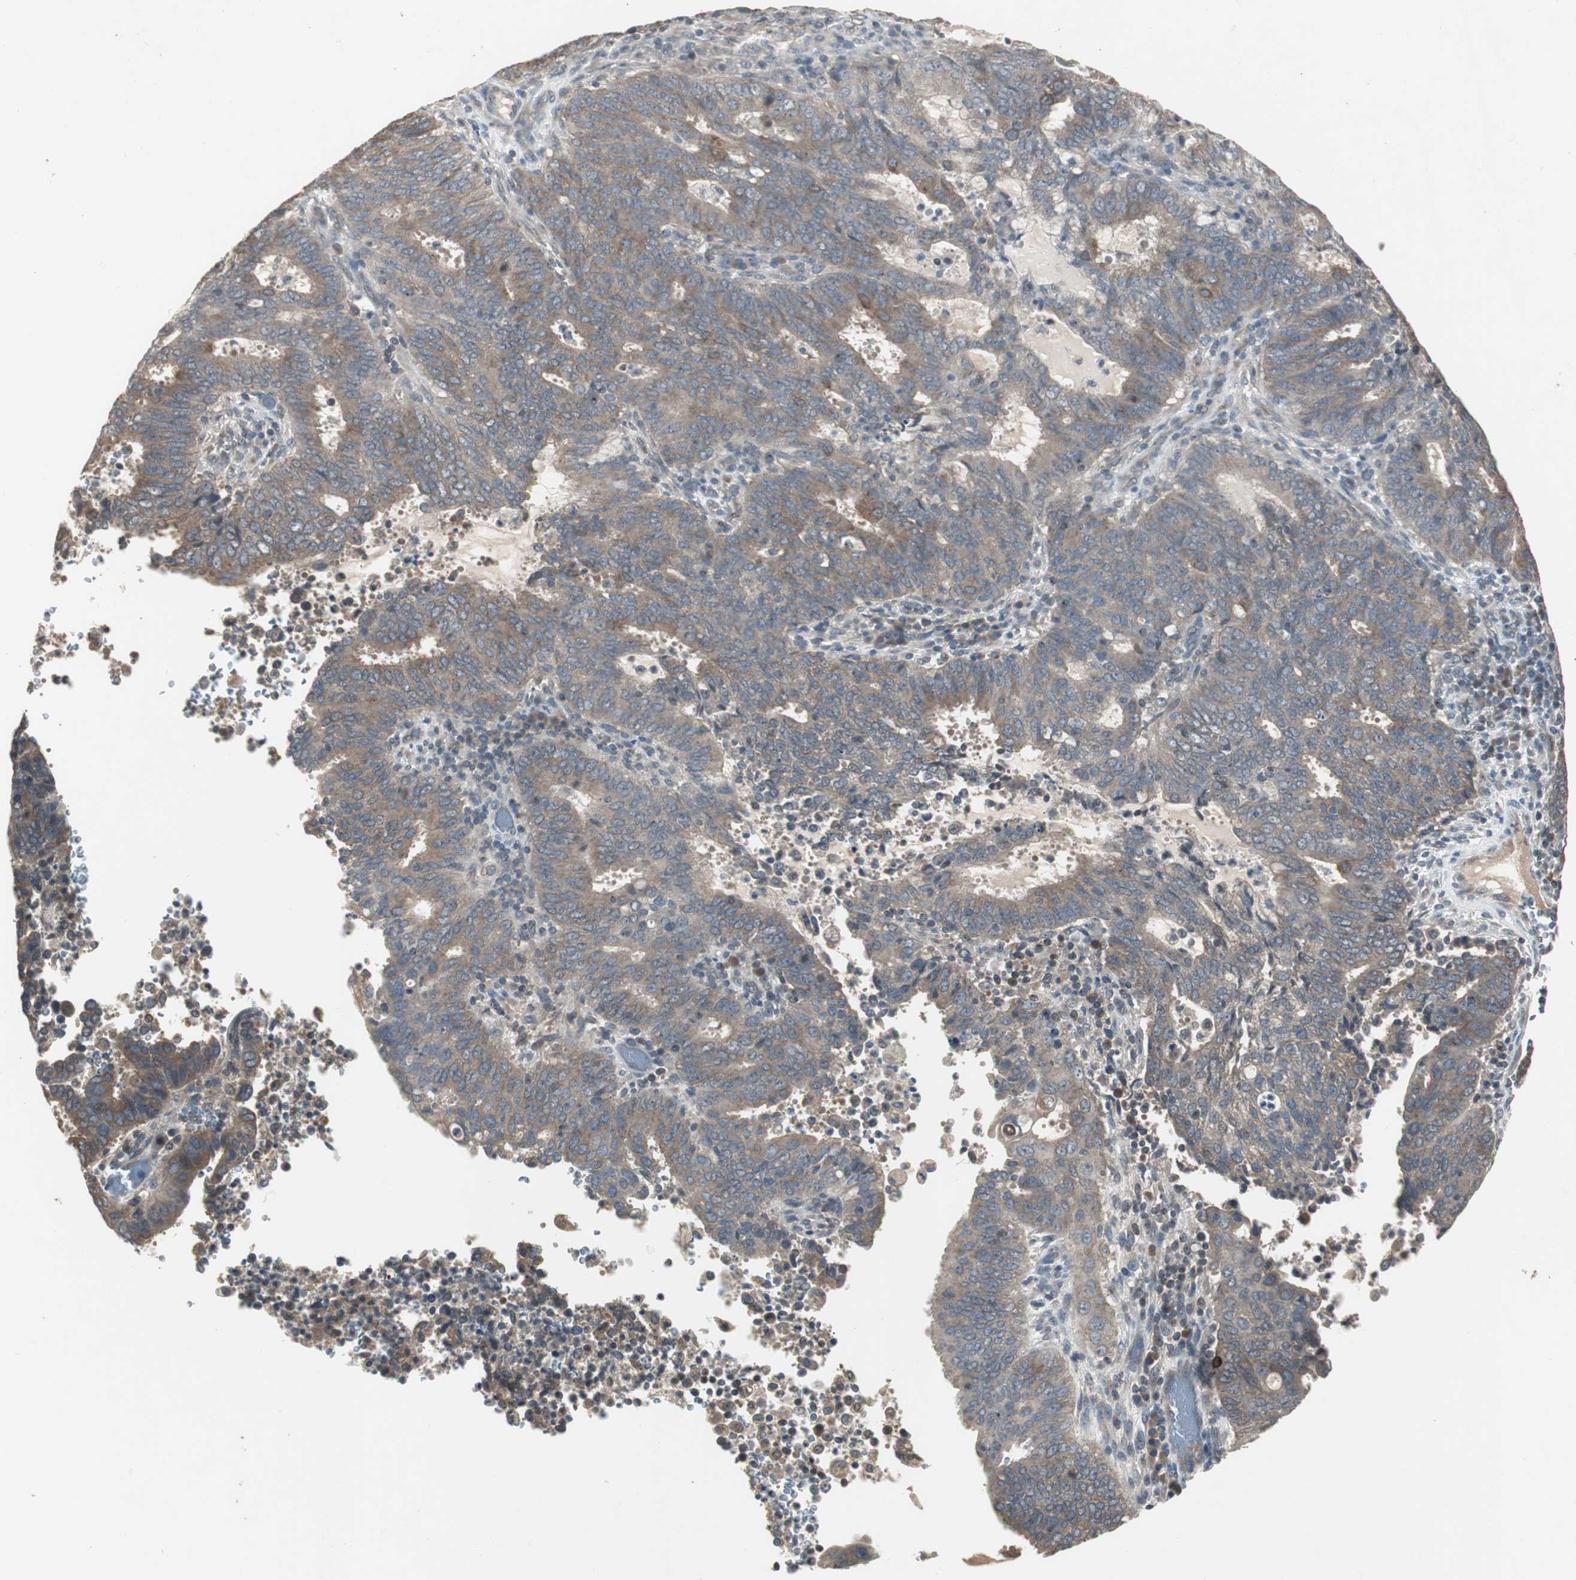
{"staining": {"intensity": "moderate", "quantity": ">75%", "location": "cytoplasmic/membranous"}, "tissue": "cervical cancer", "cell_type": "Tumor cells", "image_type": "cancer", "snomed": [{"axis": "morphology", "description": "Adenocarcinoma, NOS"}, {"axis": "topography", "description": "Cervix"}], "caption": "High-power microscopy captured an IHC photomicrograph of cervical cancer (adenocarcinoma), revealing moderate cytoplasmic/membranous positivity in approximately >75% of tumor cells. Ihc stains the protein in brown and the nuclei are stained blue.", "gene": "ZMPSTE24", "patient": {"sex": "female", "age": 44}}